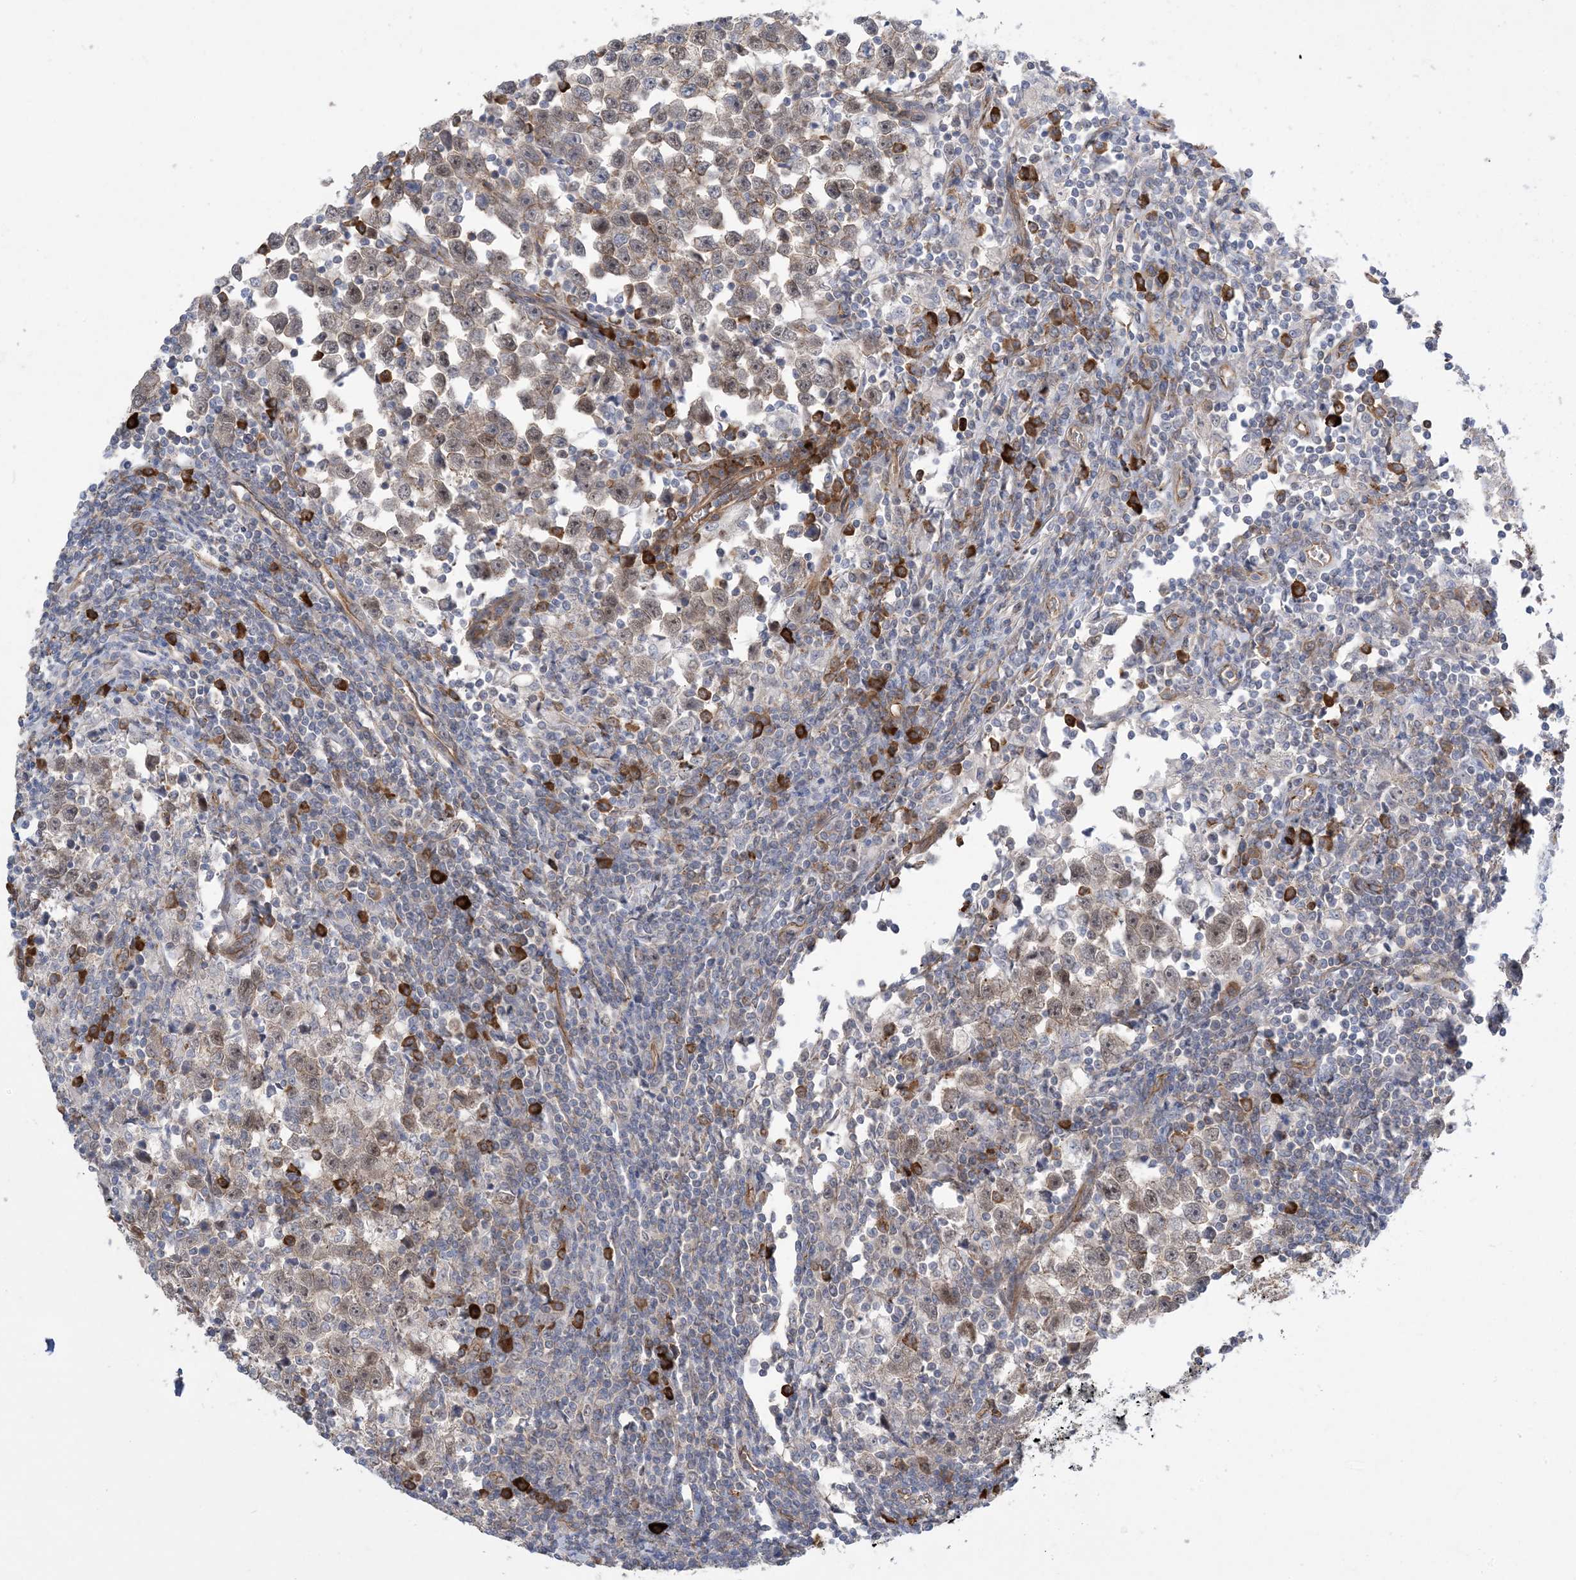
{"staining": {"intensity": "weak", "quantity": "25%-75%", "location": "cytoplasmic/membranous"}, "tissue": "testis cancer", "cell_type": "Tumor cells", "image_type": "cancer", "snomed": [{"axis": "morphology", "description": "Normal tissue, NOS"}, {"axis": "morphology", "description": "Seminoma, NOS"}, {"axis": "topography", "description": "Testis"}], "caption": "Testis cancer stained for a protein (brown) demonstrates weak cytoplasmic/membranous positive positivity in approximately 25%-75% of tumor cells.", "gene": "AOC1", "patient": {"sex": "male", "age": 43}}